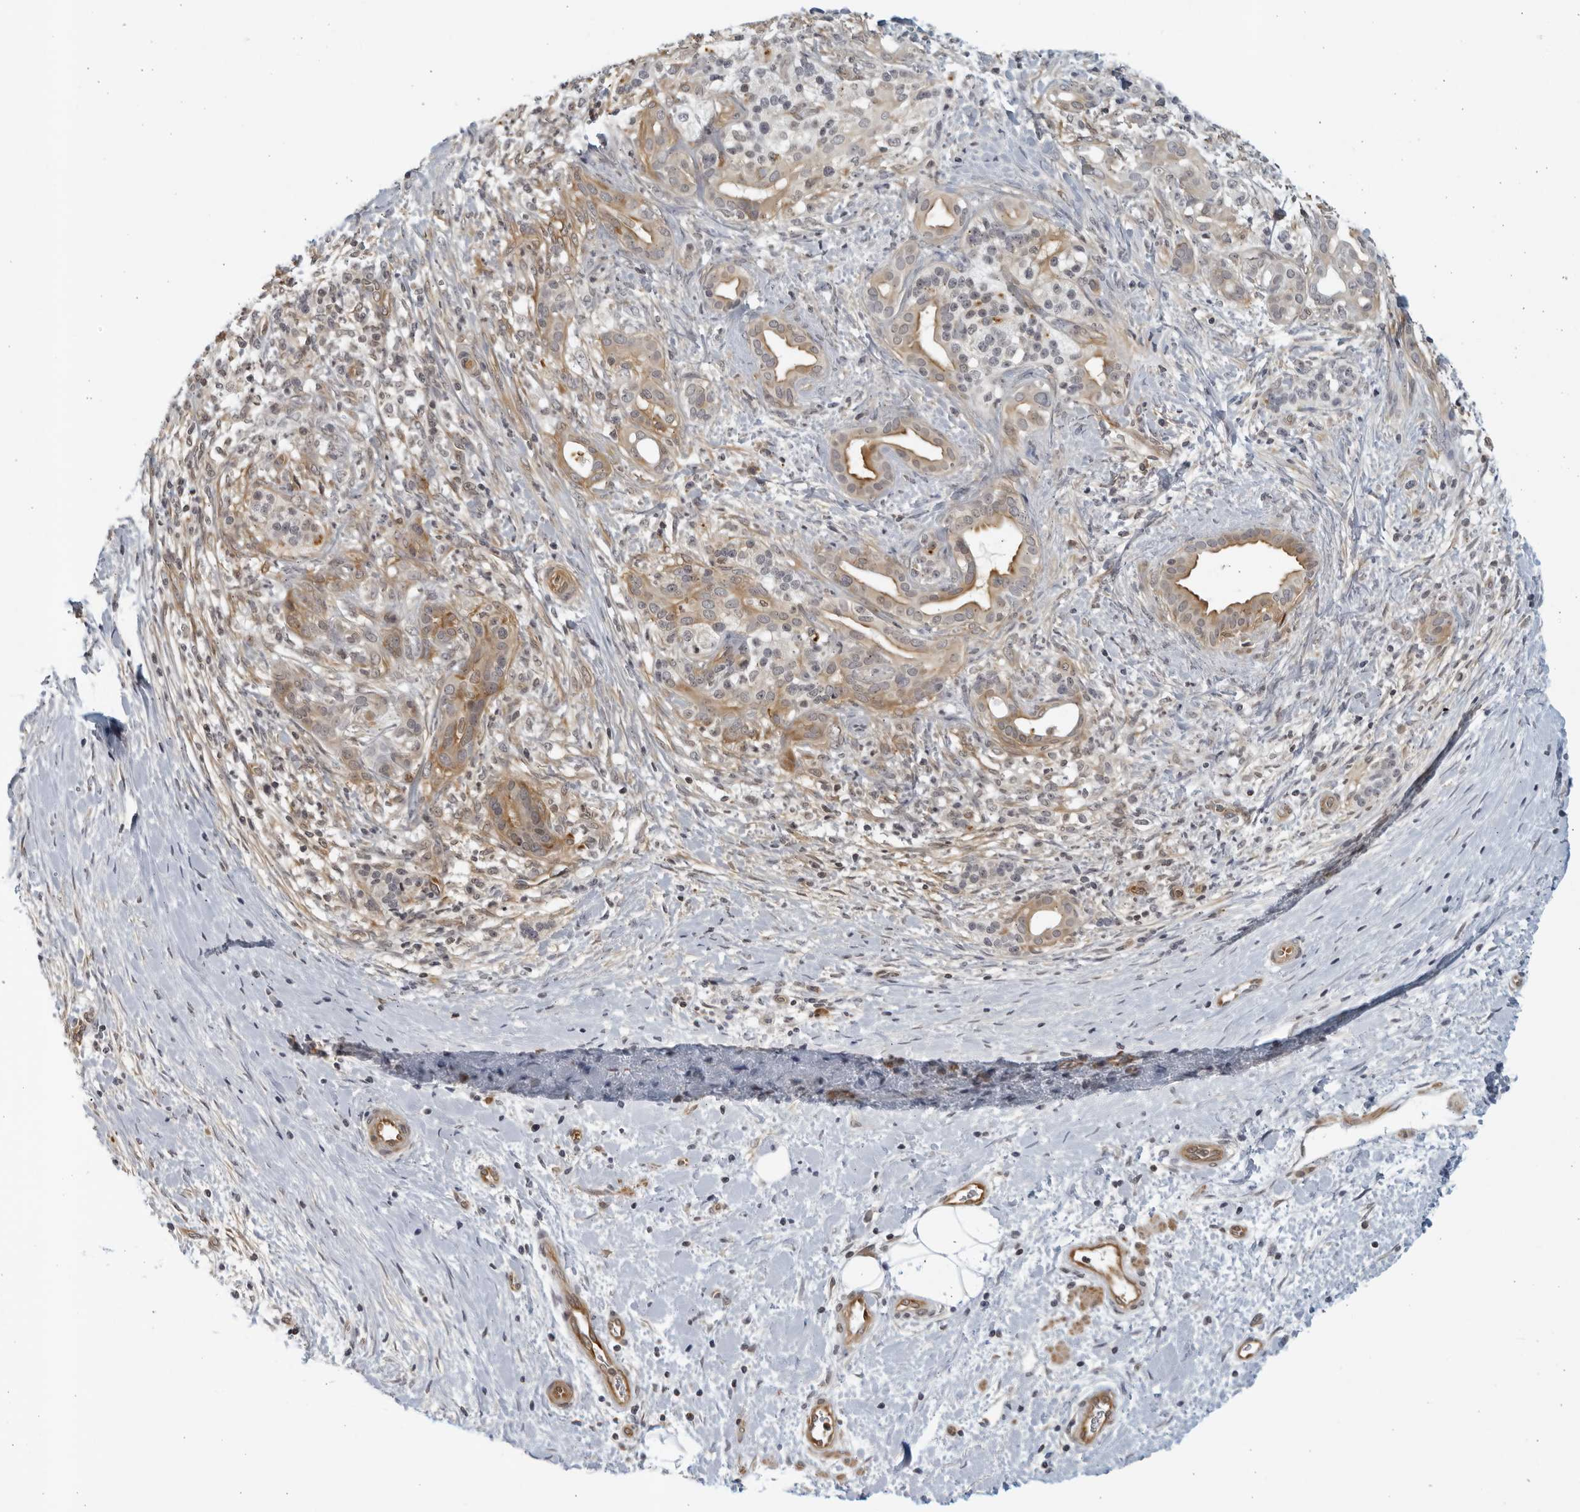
{"staining": {"intensity": "moderate", "quantity": ">75%", "location": "cytoplasmic/membranous"}, "tissue": "pancreatic cancer", "cell_type": "Tumor cells", "image_type": "cancer", "snomed": [{"axis": "morphology", "description": "Adenocarcinoma, NOS"}, {"axis": "topography", "description": "Pancreas"}], "caption": "Protein staining by immunohistochemistry (IHC) shows moderate cytoplasmic/membranous staining in about >75% of tumor cells in pancreatic cancer (adenocarcinoma). The staining was performed using DAB to visualize the protein expression in brown, while the nuclei were stained in blue with hematoxylin (Magnification: 20x).", "gene": "SERTAD4", "patient": {"sex": "male", "age": 58}}